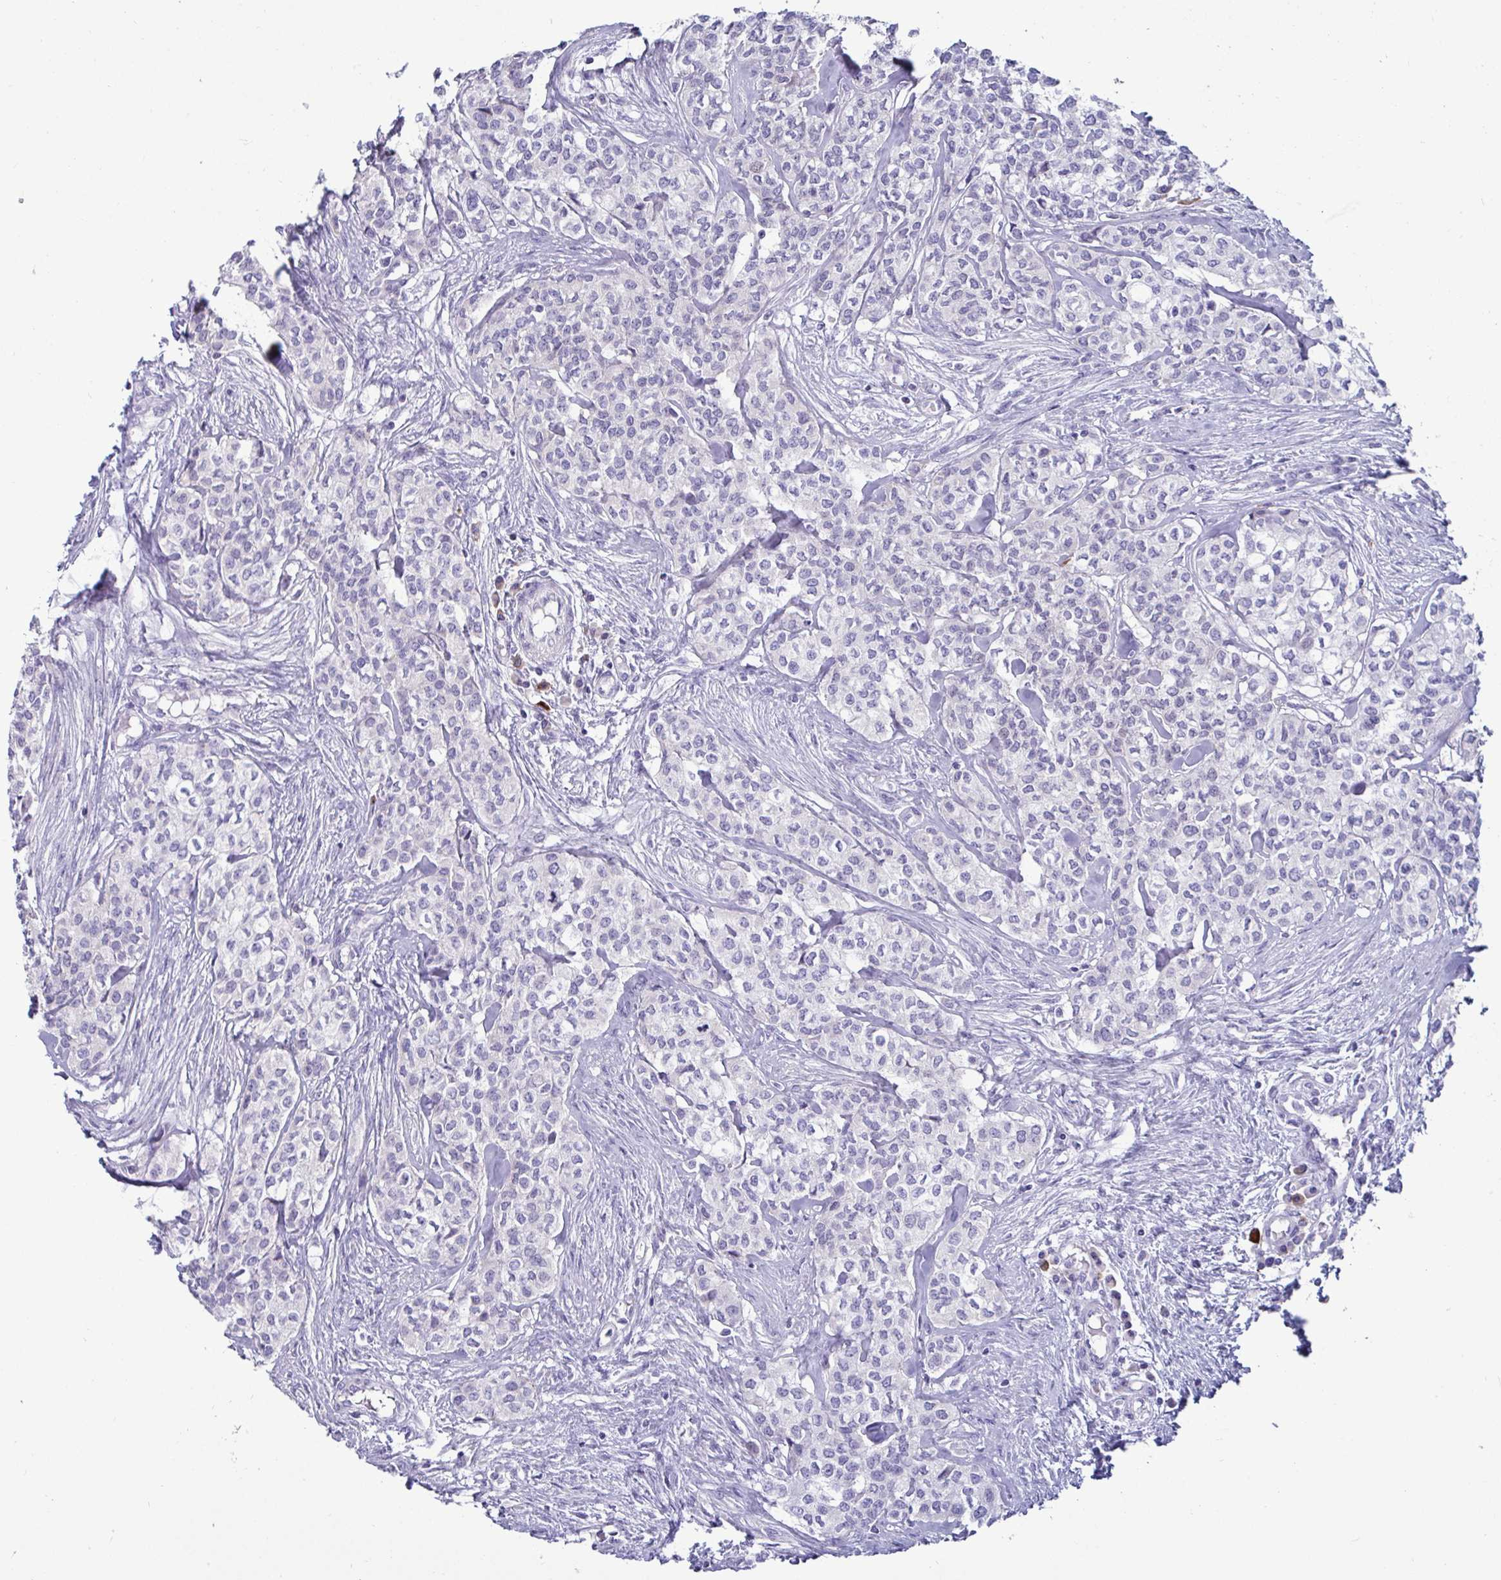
{"staining": {"intensity": "negative", "quantity": "none", "location": "none"}, "tissue": "head and neck cancer", "cell_type": "Tumor cells", "image_type": "cancer", "snomed": [{"axis": "morphology", "description": "Adenocarcinoma, NOS"}, {"axis": "topography", "description": "Head-Neck"}], "caption": "IHC micrograph of adenocarcinoma (head and neck) stained for a protein (brown), which exhibits no staining in tumor cells.", "gene": "TFPI2", "patient": {"sex": "male", "age": 81}}